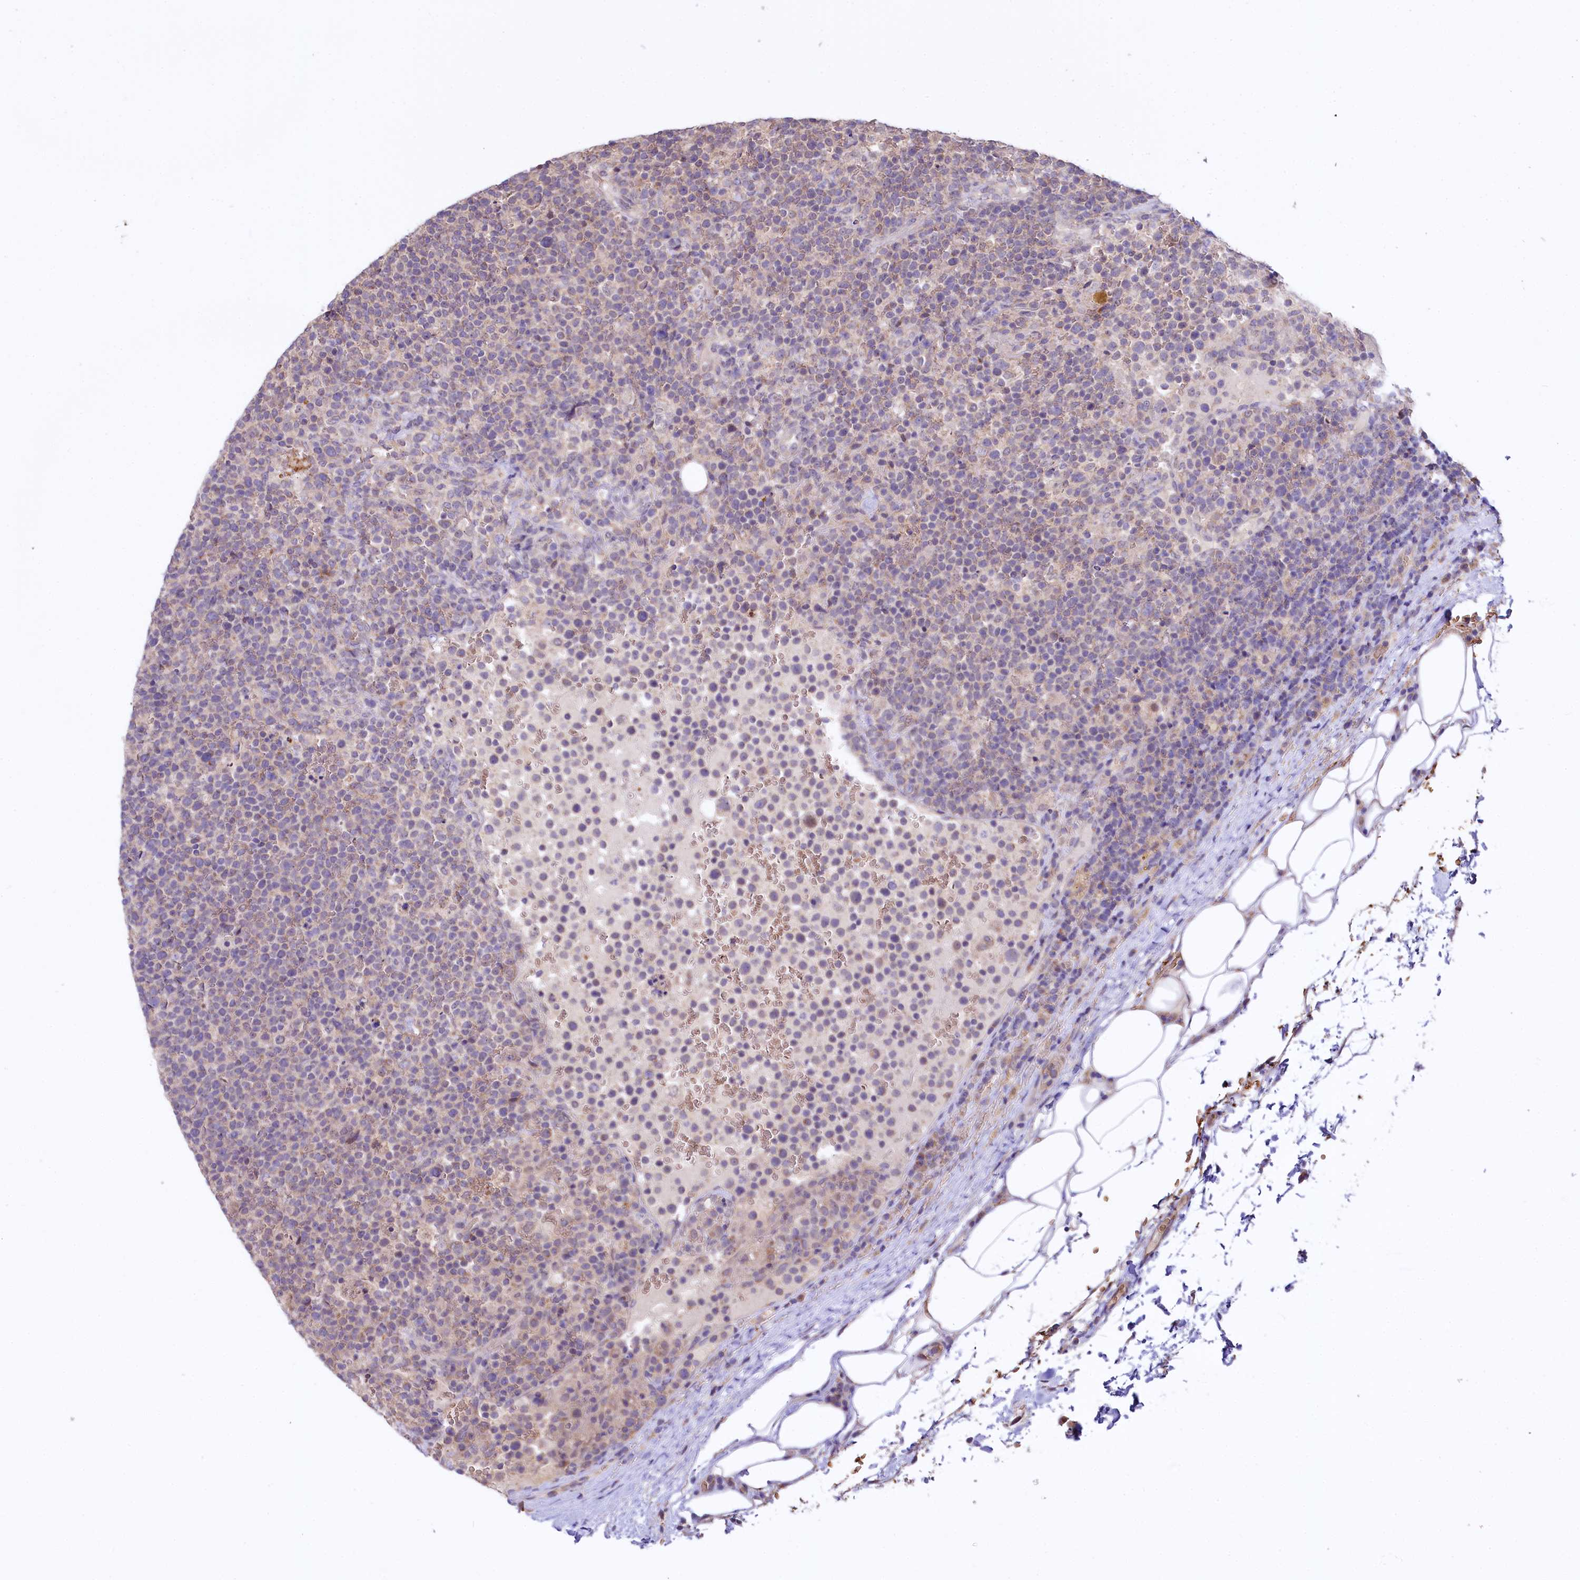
{"staining": {"intensity": "negative", "quantity": "none", "location": "none"}, "tissue": "lymphoma", "cell_type": "Tumor cells", "image_type": "cancer", "snomed": [{"axis": "morphology", "description": "Malignant lymphoma, non-Hodgkin's type, High grade"}, {"axis": "topography", "description": "Lymph node"}], "caption": "Human malignant lymphoma, non-Hodgkin's type (high-grade) stained for a protein using IHC shows no positivity in tumor cells.", "gene": "CEP295", "patient": {"sex": "male", "age": 61}}